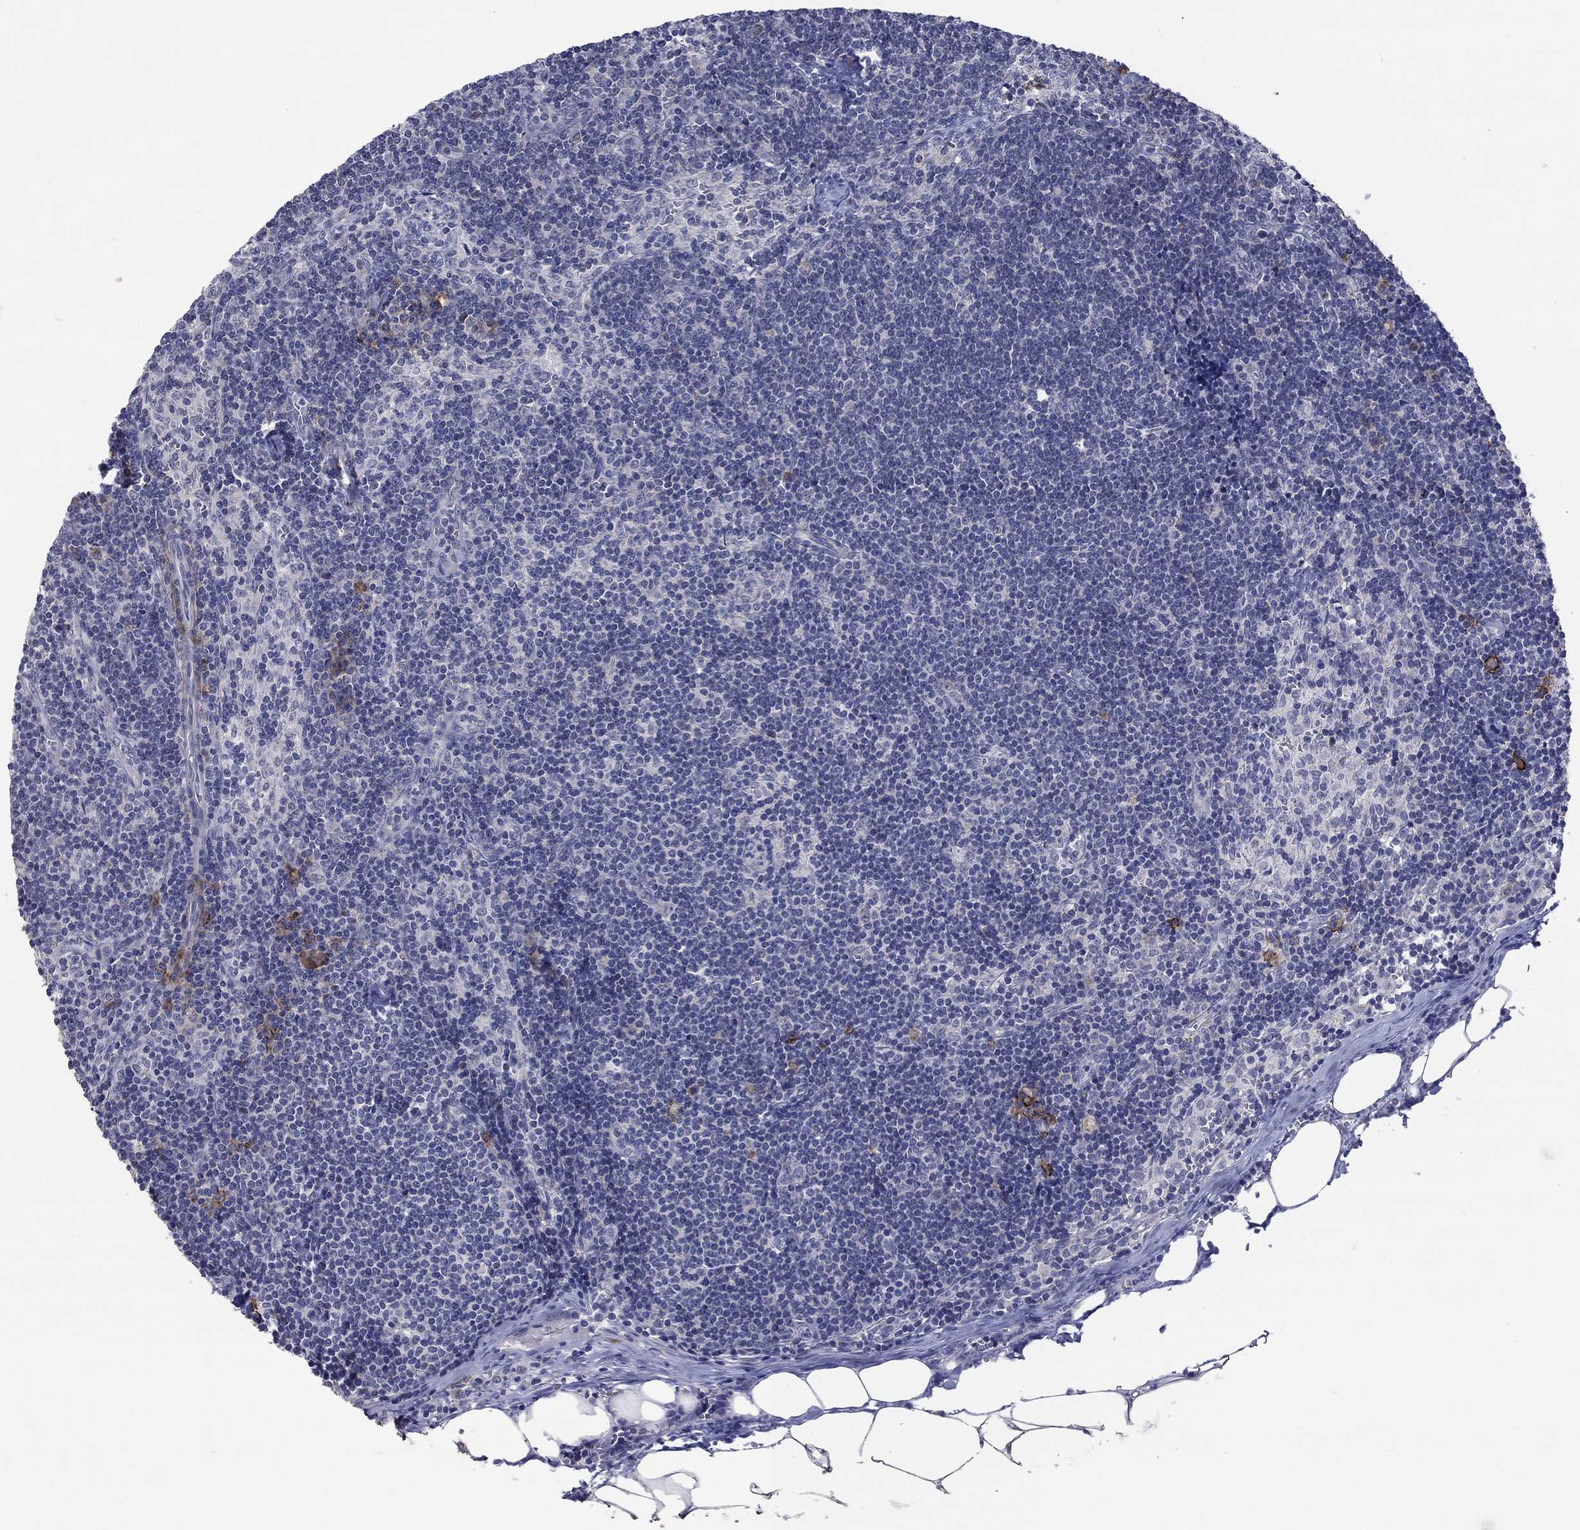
{"staining": {"intensity": "negative", "quantity": "none", "location": "none"}, "tissue": "lymph node", "cell_type": "Germinal center cells", "image_type": "normal", "snomed": [{"axis": "morphology", "description": "Normal tissue, NOS"}, {"axis": "topography", "description": "Lymph node"}], "caption": "This is an IHC photomicrograph of unremarkable human lymph node. There is no staining in germinal center cells.", "gene": "SDC1", "patient": {"sex": "female", "age": 51}}